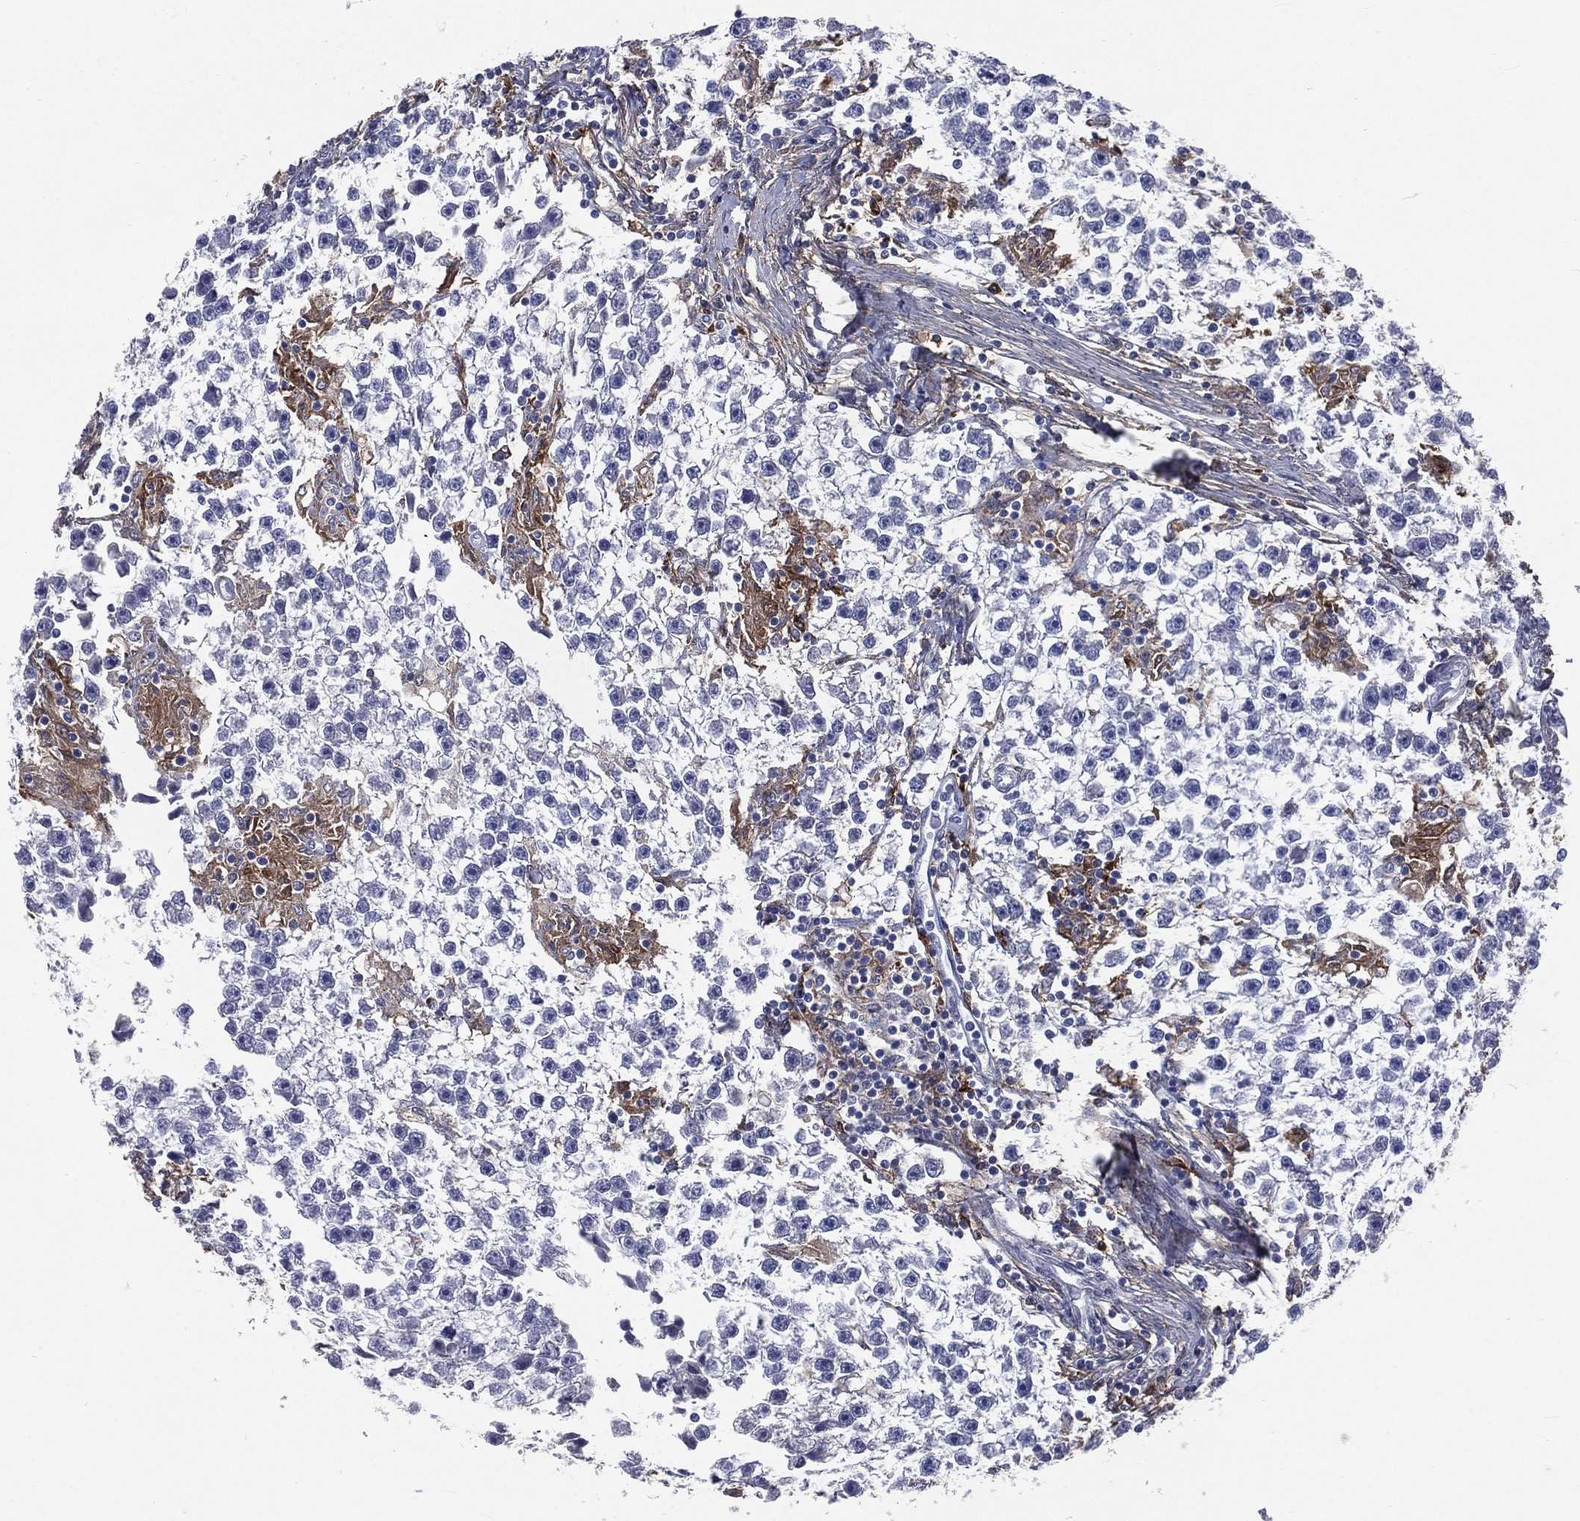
{"staining": {"intensity": "negative", "quantity": "none", "location": "none"}, "tissue": "testis cancer", "cell_type": "Tumor cells", "image_type": "cancer", "snomed": [{"axis": "morphology", "description": "Seminoma, NOS"}, {"axis": "topography", "description": "Testis"}], "caption": "This image is of testis seminoma stained with immunohistochemistry to label a protein in brown with the nuclei are counter-stained blue. There is no staining in tumor cells.", "gene": "BASP1", "patient": {"sex": "male", "age": 59}}